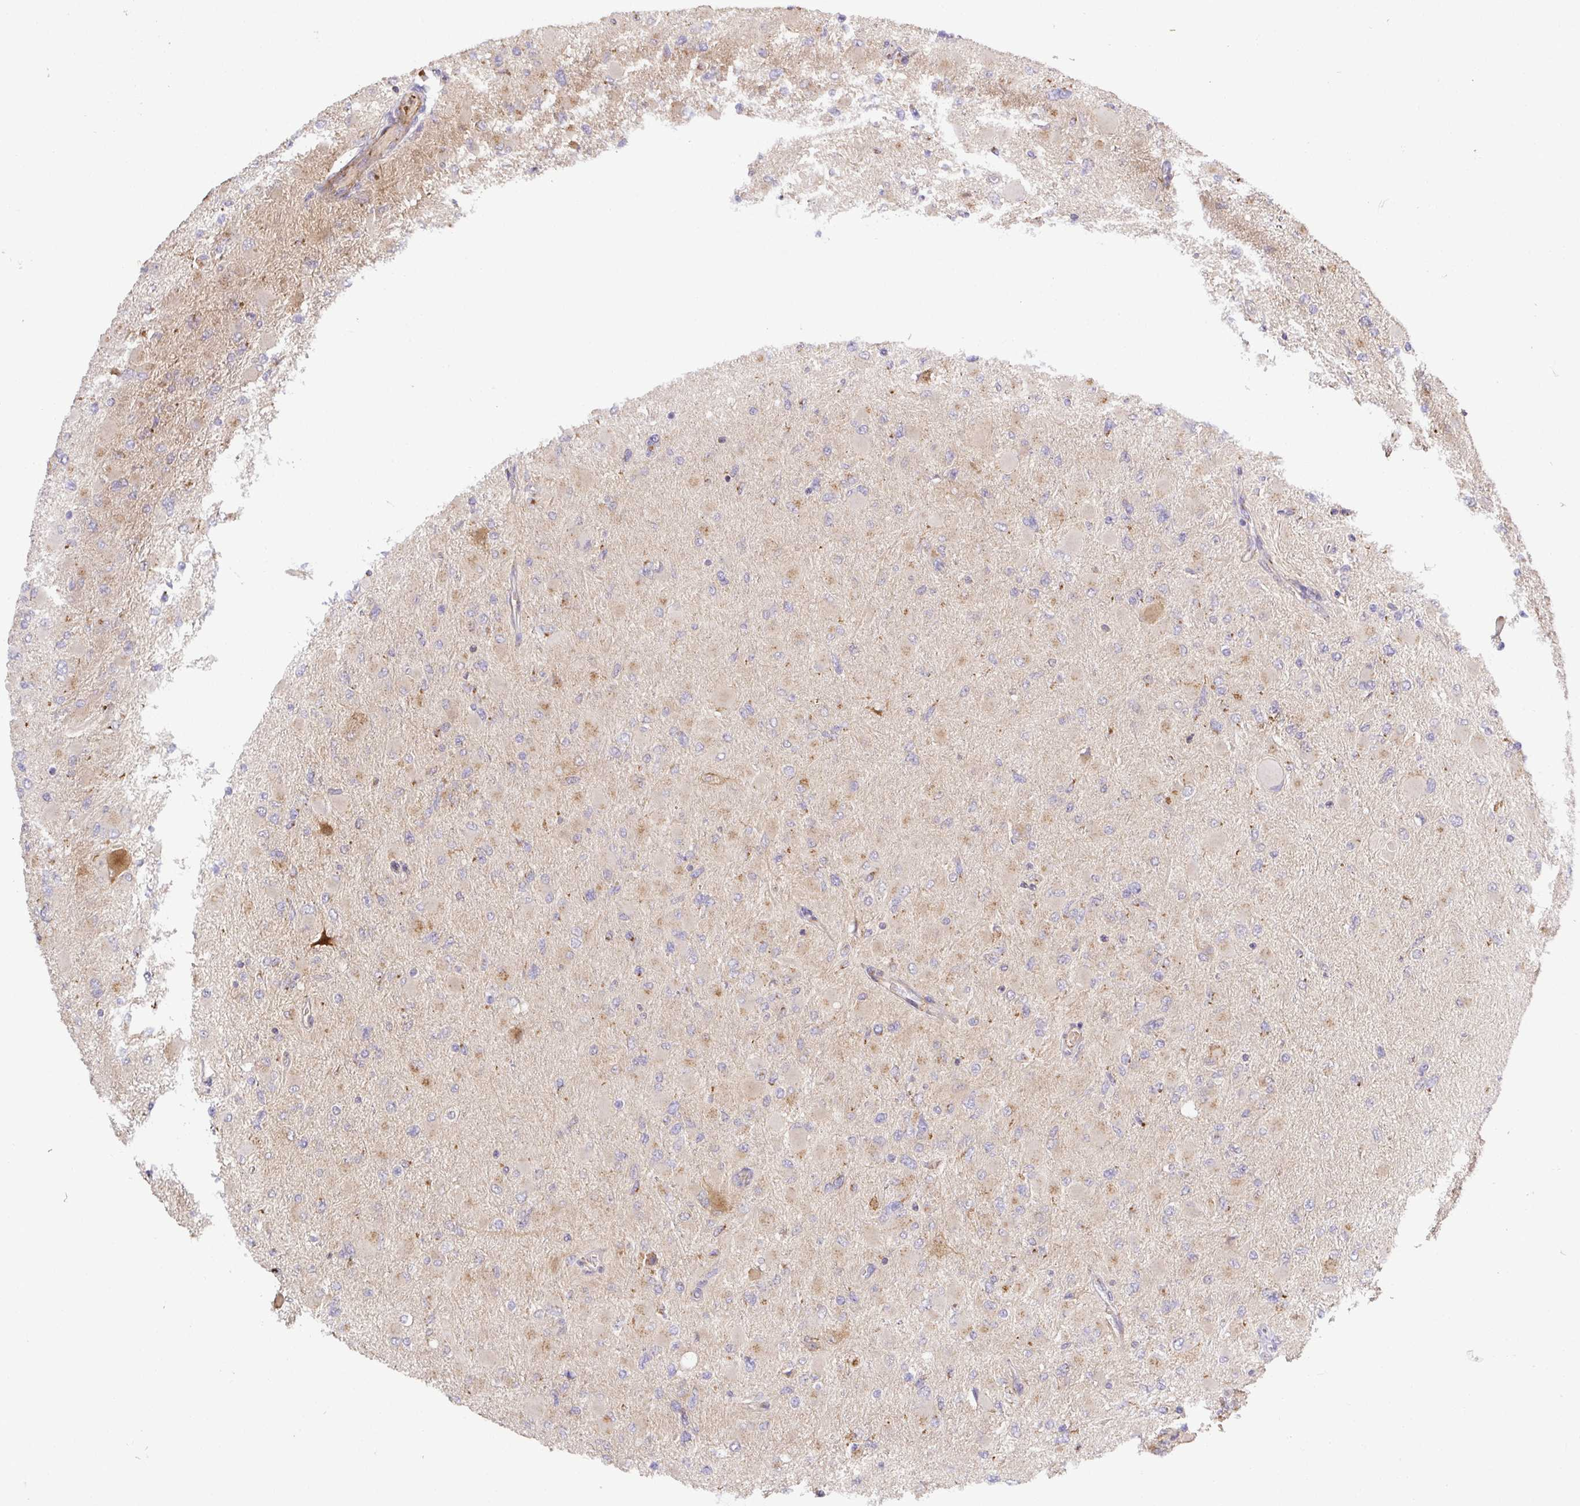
{"staining": {"intensity": "negative", "quantity": "none", "location": "none"}, "tissue": "glioma", "cell_type": "Tumor cells", "image_type": "cancer", "snomed": [{"axis": "morphology", "description": "Glioma, malignant, High grade"}, {"axis": "topography", "description": "Cerebral cortex"}], "caption": "Human glioma stained for a protein using immunohistochemistry (IHC) exhibits no positivity in tumor cells.", "gene": "TM9SF4", "patient": {"sex": "female", "age": 36}}